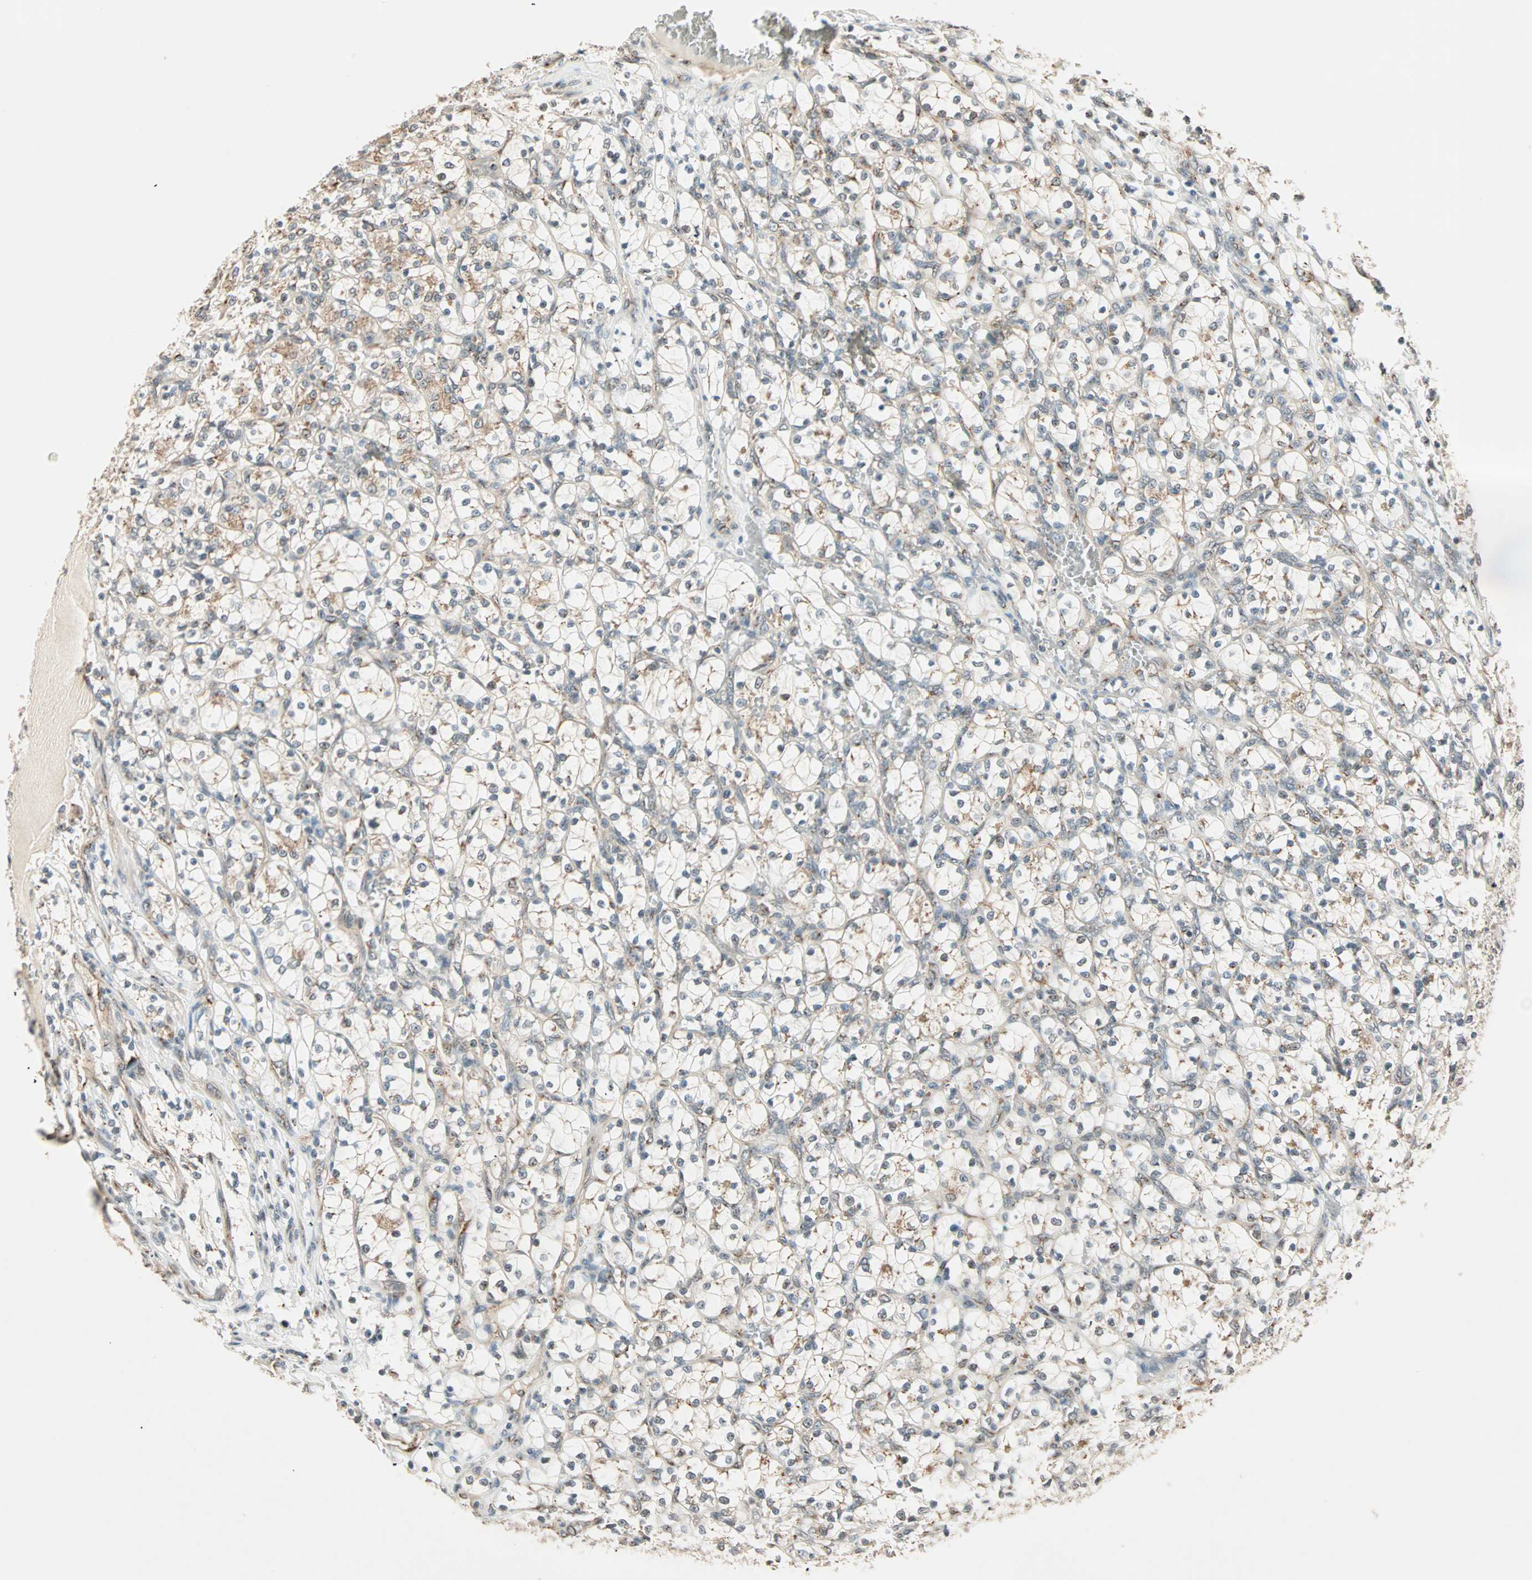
{"staining": {"intensity": "weak", "quantity": "<25%", "location": "cytoplasmic/membranous"}, "tissue": "renal cancer", "cell_type": "Tumor cells", "image_type": "cancer", "snomed": [{"axis": "morphology", "description": "Adenocarcinoma, NOS"}, {"axis": "topography", "description": "Kidney"}], "caption": "Tumor cells show no significant positivity in renal adenocarcinoma.", "gene": "PRDM2", "patient": {"sex": "female", "age": 69}}